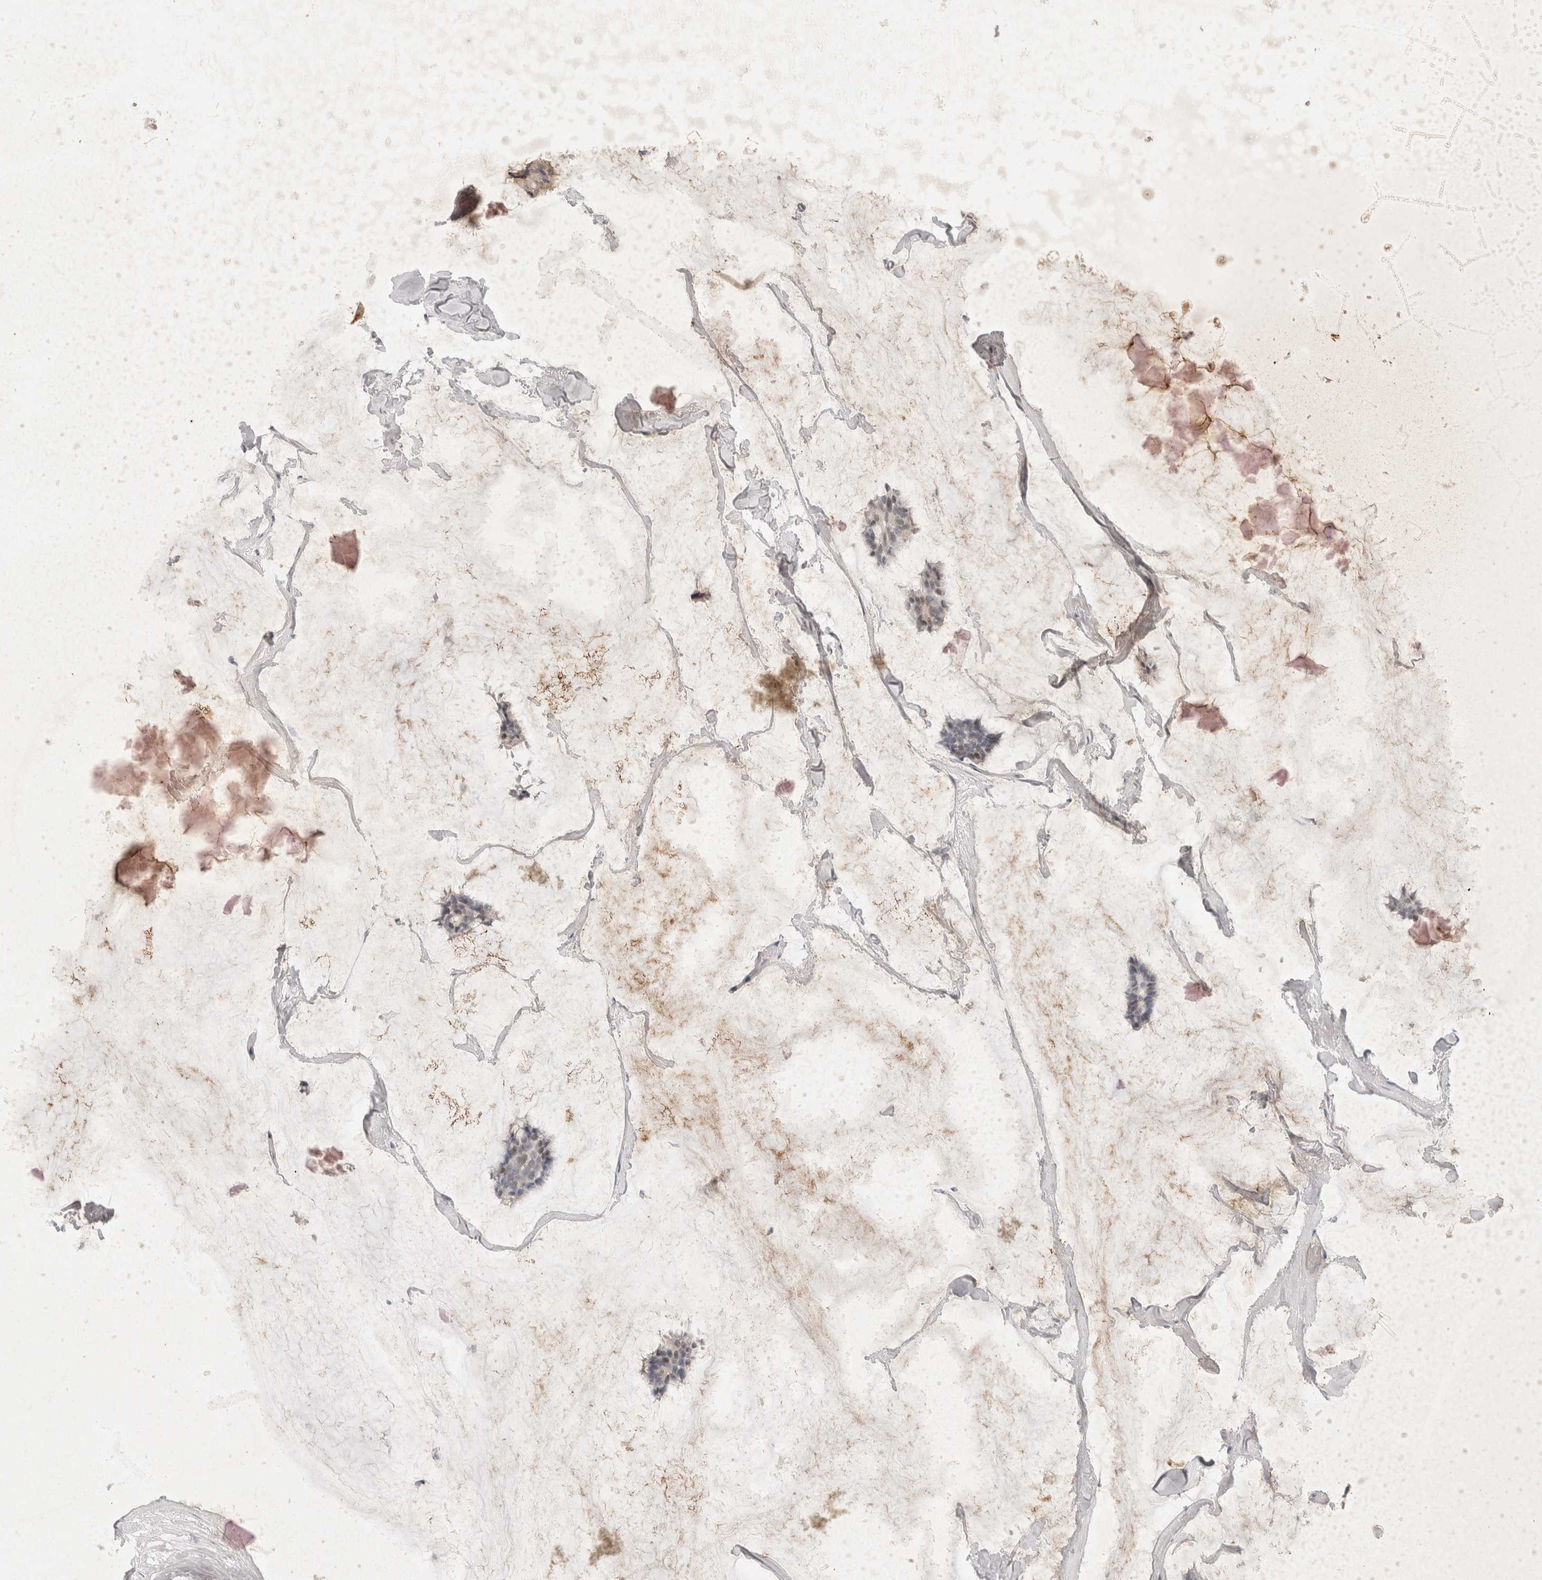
{"staining": {"intensity": "moderate", "quantity": "<25%", "location": "nuclear"}, "tissue": "breast cancer", "cell_type": "Tumor cells", "image_type": "cancer", "snomed": [{"axis": "morphology", "description": "Duct carcinoma"}, {"axis": "topography", "description": "Breast"}], "caption": "Moderate nuclear positivity for a protein is seen in approximately <25% of tumor cells of breast cancer (intraductal carcinoma) using IHC.", "gene": "TOM1L2", "patient": {"sex": "female", "age": 93}}